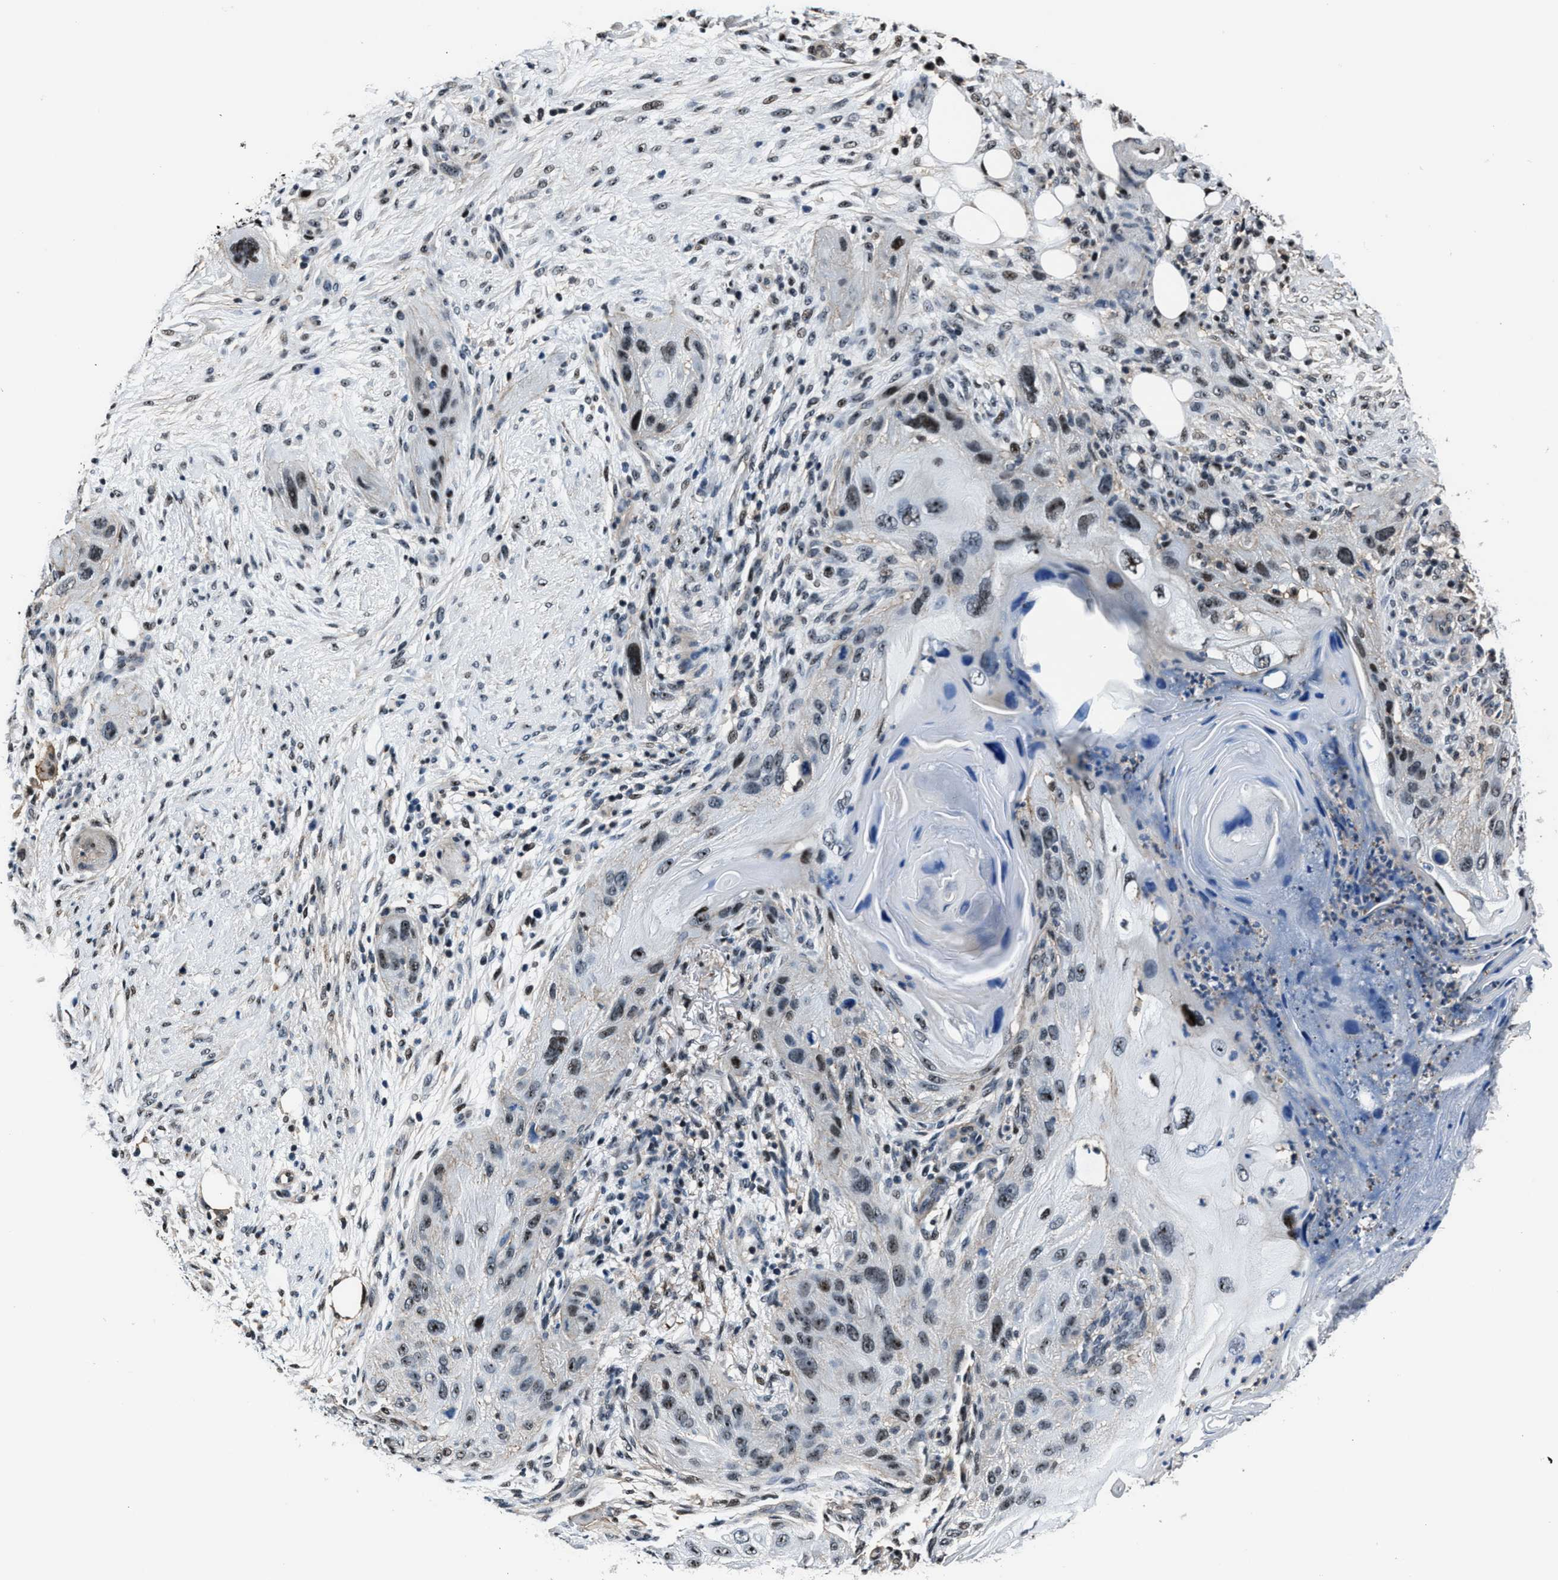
{"staining": {"intensity": "weak", "quantity": "25%-75%", "location": "nuclear"}, "tissue": "skin cancer", "cell_type": "Tumor cells", "image_type": "cancer", "snomed": [{"axis": "morphology", "description": "Squamous cell carcinoma, NOS"}, {"axis": "topography", "description": "Skin"}], "caption": "Immunohistochemistry of skin cancer displays low levels of weak nuclear staining in approximately 25%-75% of tumor cells.", "gene": "PPIE", "patient": {"sex": "female", "age": 77}}